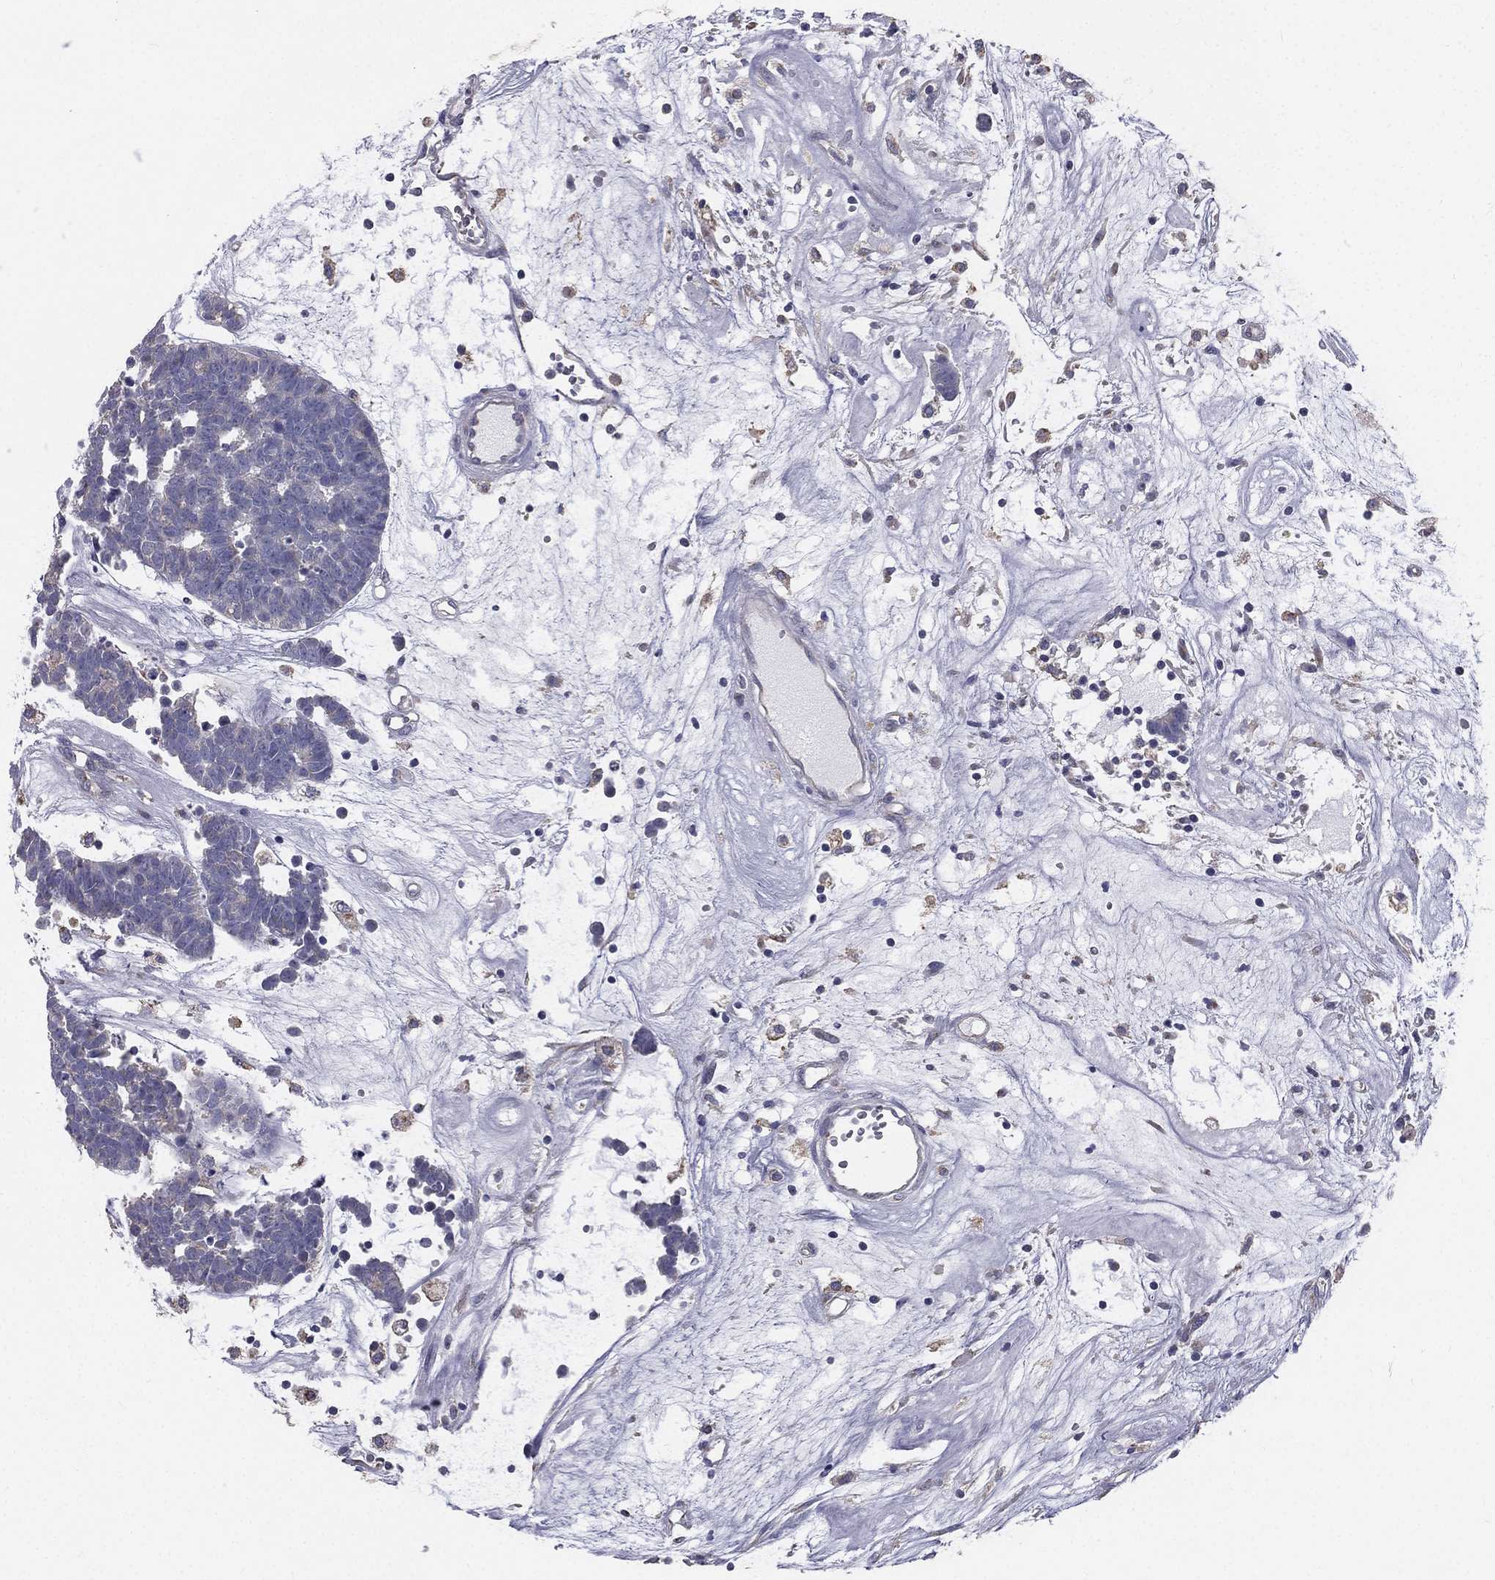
{"staining": {"intensity": "negative", "quantity": "none", "location": "none"}, "tissue": "head and neck cancer", "cell_type": "Tumor cells", "image_type": "cancer", "snomed": [{"axis": "morphology", "description": "Adenocarcinoma, NOS"}, {"axis": "topography", "description": "Head-Neck"}], "caption": "High power microscopy micrograph of an IHC photomicrograph of adenocarcinoma (head and neck), revealing no significant expression in tumor cells.", "gene": "MUC13", "patient": {"sex": "female", "age": 81}}